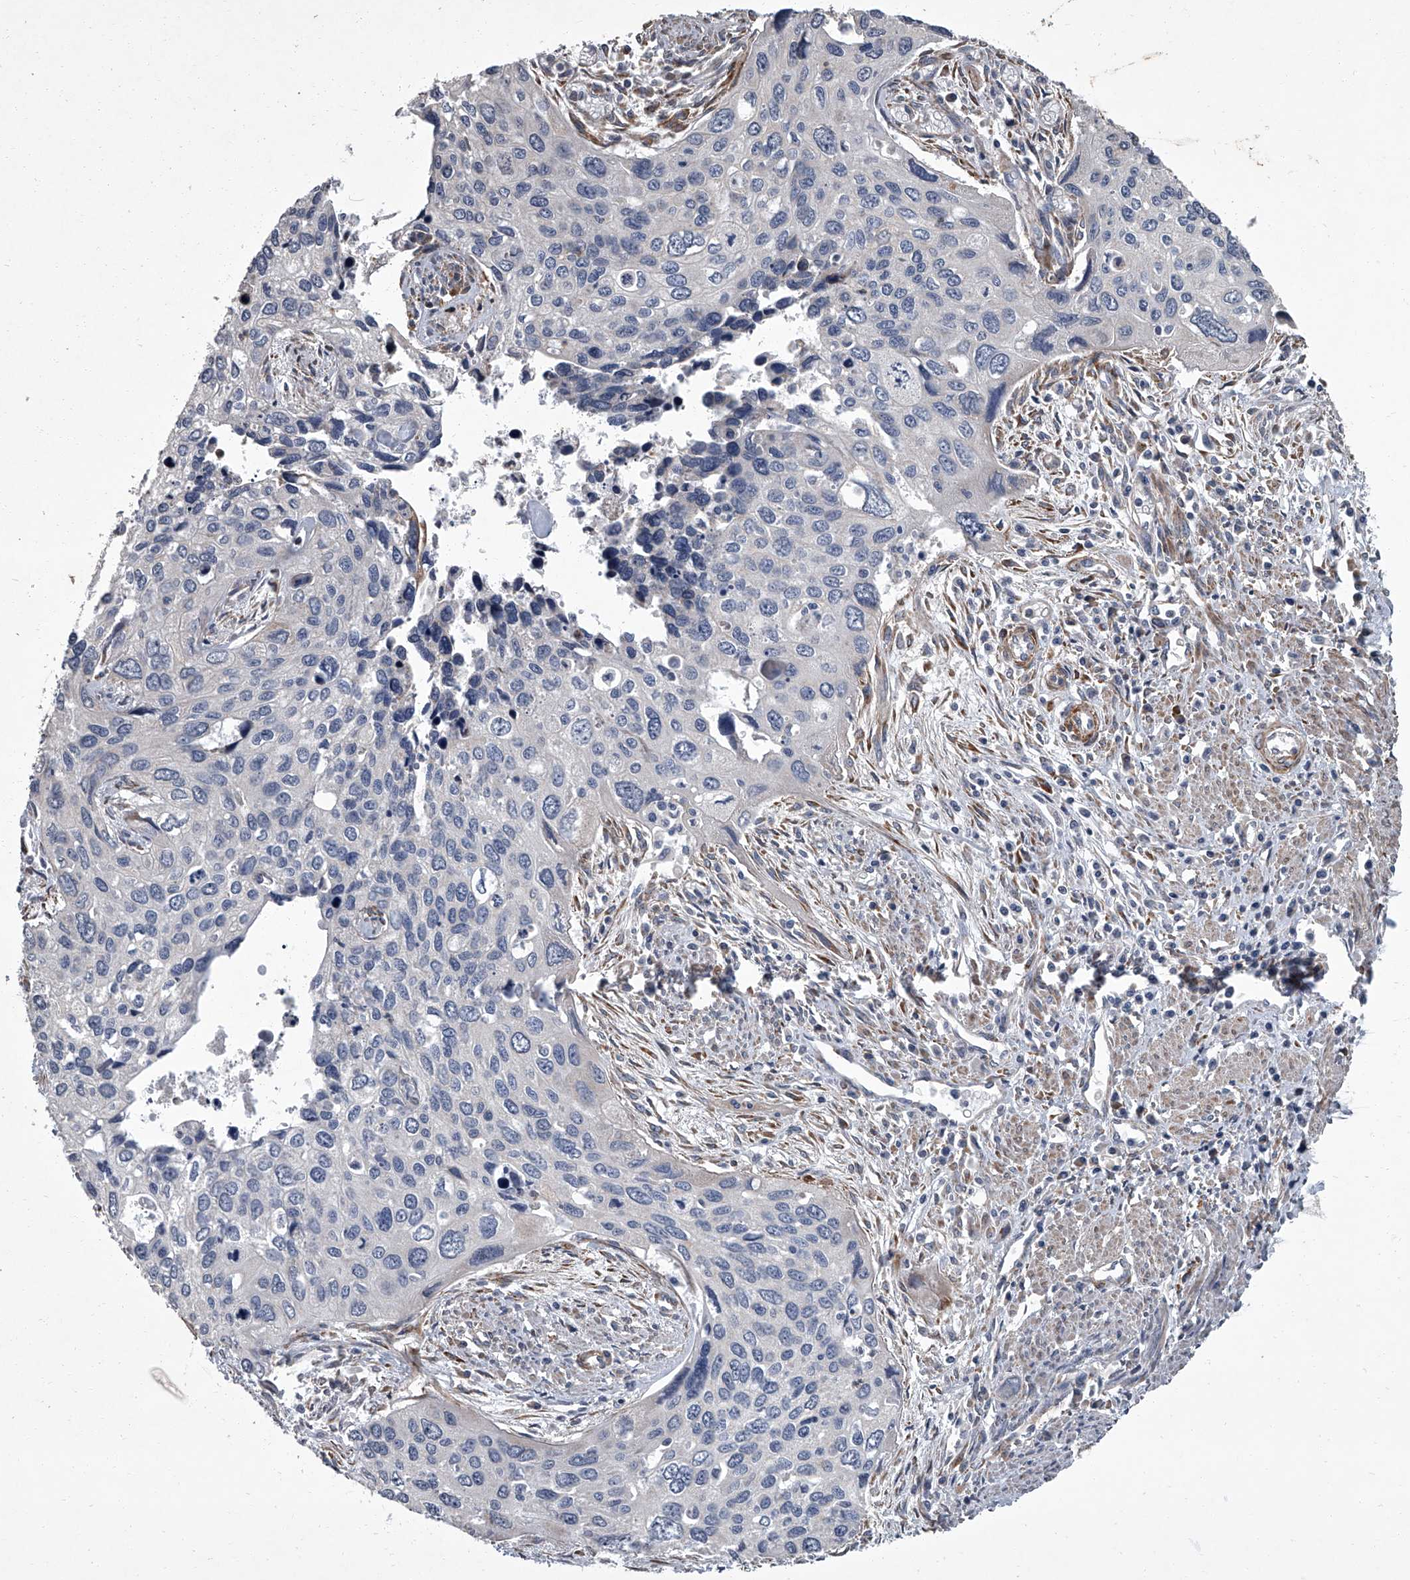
{"staining": {"intensity": "negative", "quantity": "none", "location": "none"}, "tissue": "cervical cancer", "cell_type": "Tumor cells", "image_type": "cancer", "snomed": [{"axis": "morphology", "description": "Squamous cell carcinoma, NOS"}, {"axis": "topography", "description": "Cervix"}], "caption": "The image reveals no staining of tumor cells in squamous cell carcinoma (cervical).", "gene": "SIRT4", "patient": {"sex": "female", "age": 55}}